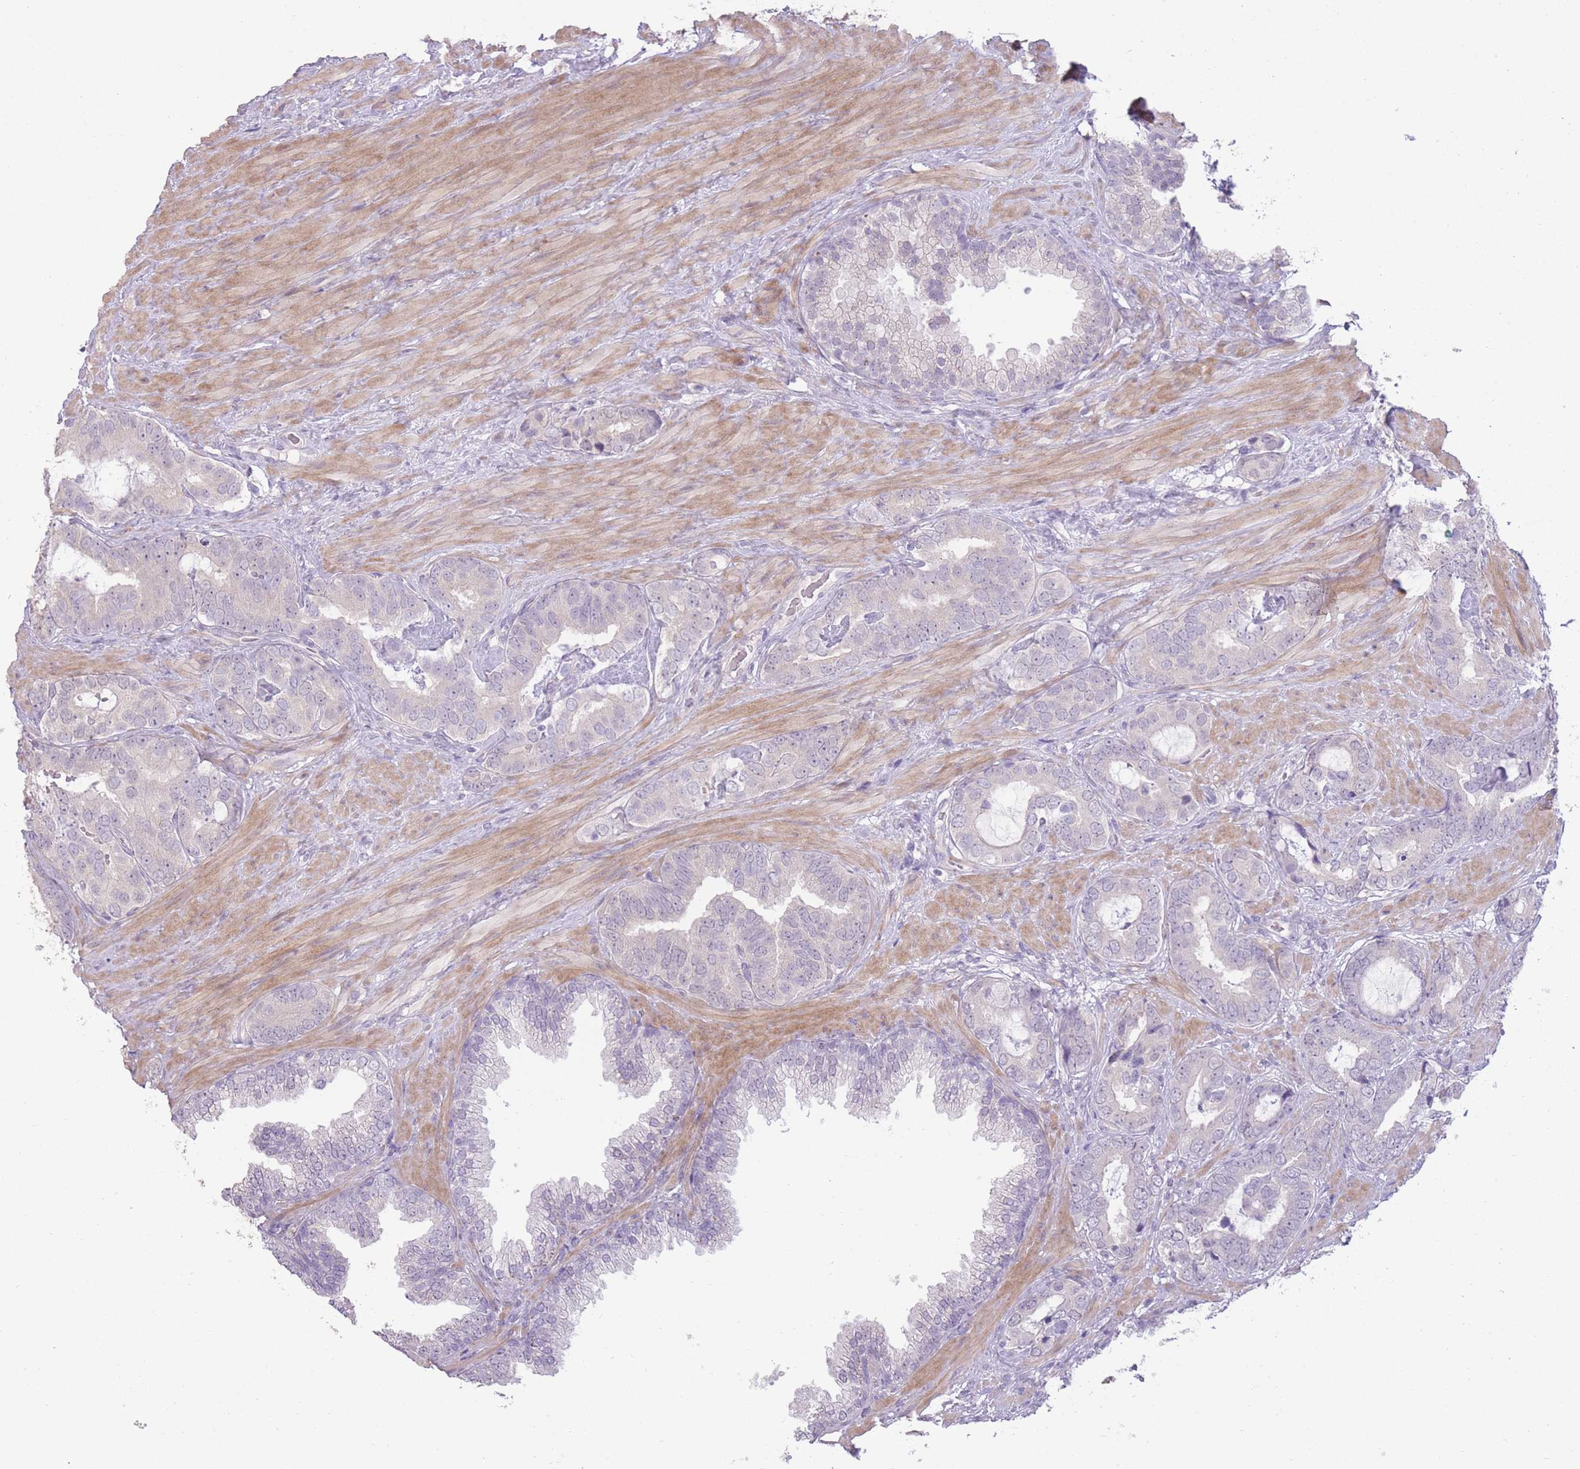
{"staining": {"intensity": "negative", "quantity": "none", "location": "none"}, "tissue": "prostate cancer", "cell_type": "Tumor cells", "image_type": "cancer", "snomed": [{"axis": "morphology", "description": "Adenocarcinoma, High grade"}, {"axis": "topography", "description": "Prostate"}], "caption": "The immunohistochemistry (IHC) histopathology image has no significant expression in tumor cells of prostate cancer (high-grade adenocarcinoma) tissue.", "gene": "ZBTB24", "patient": {"sex": "male", "age": 71}}